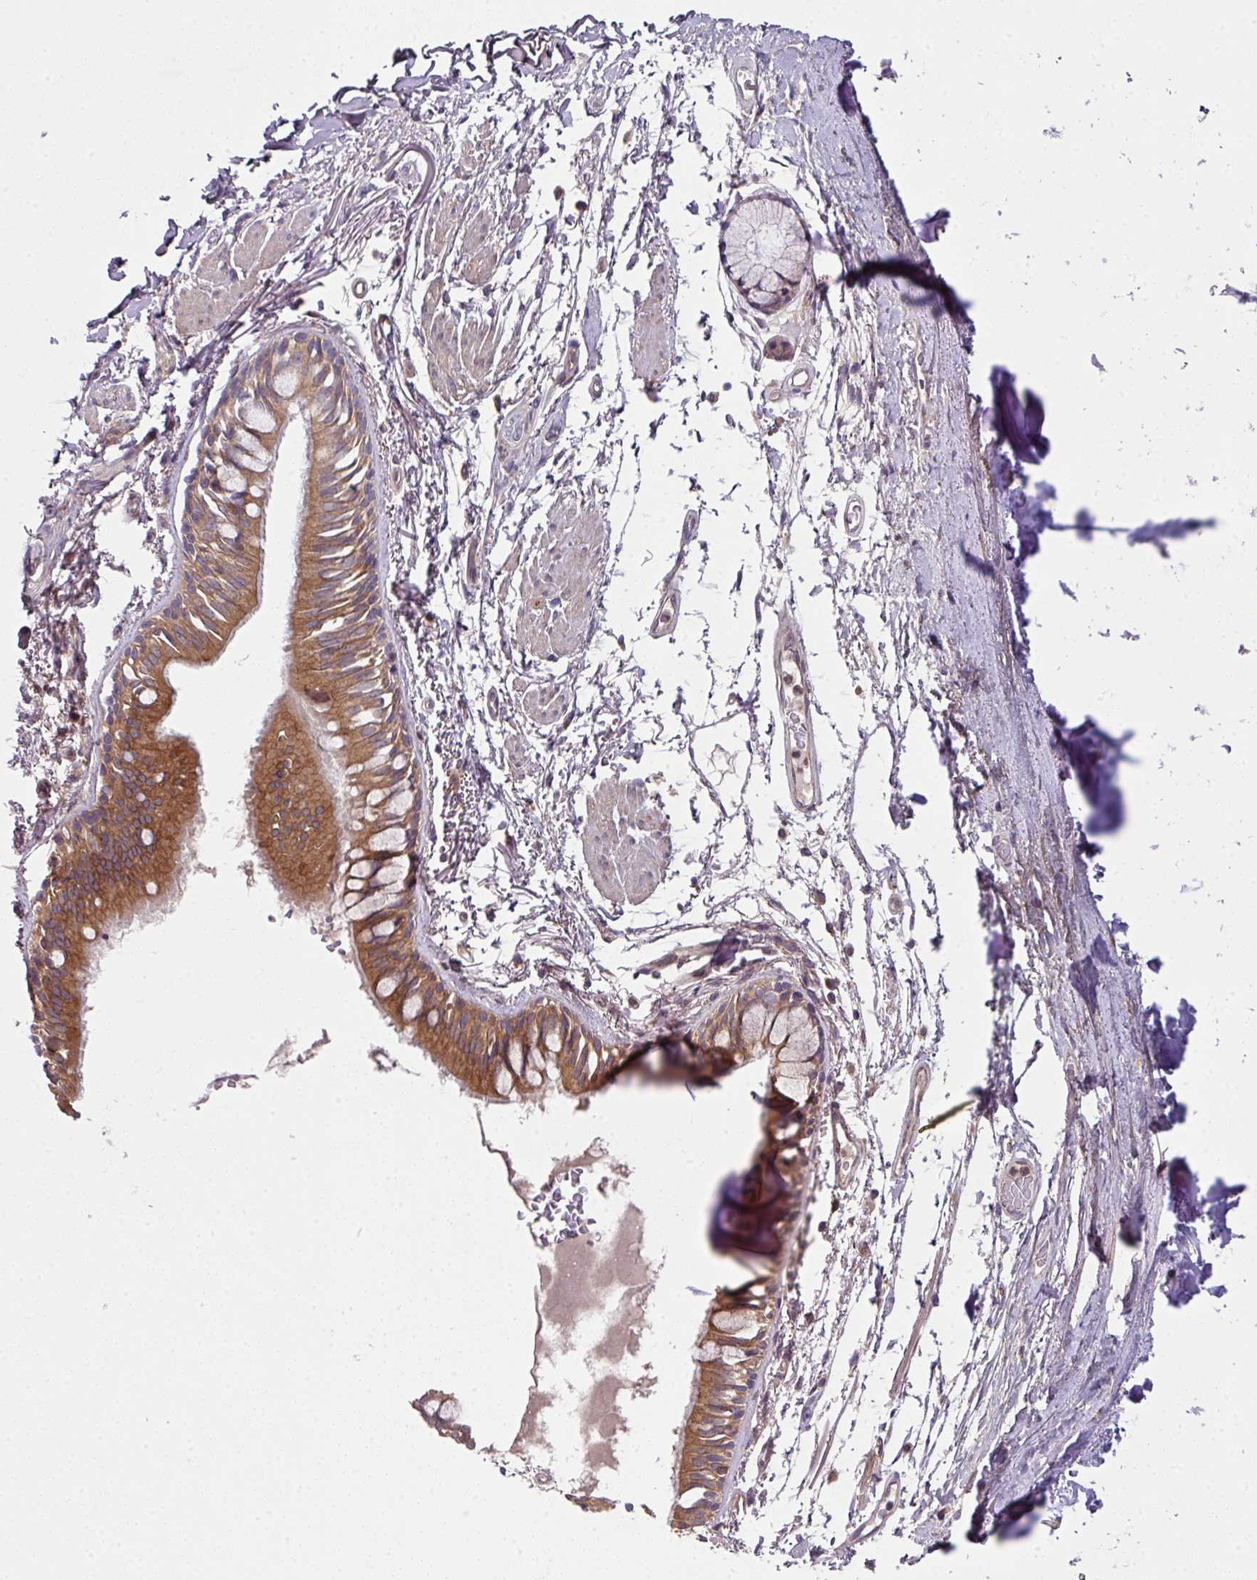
{"staining": {"intensity": "moderate", "quantity": ">75%", "location": "cytoplasmic/membranous"}, "tissue": "bronchus", "cell_type": "Respiratory epithelial cells", "image_type": "normal", "snomed": [{"axis": "morphology", "description": "Normal tissue, NOS"}, {"axis": "topography", "description": "Bronchus"}], "caption": "The histopathology image displays immunohistochemical staining of benign bronchus. There is moderate cytoplasmic/membranous staining is seen in about >75% of respiratory epithelial cells. Immunohistochemistry stains the protein in brown and the nuclei are stained blue.", "gene": "CAMLG", "patient": {"sex": "male", "age": 70}}